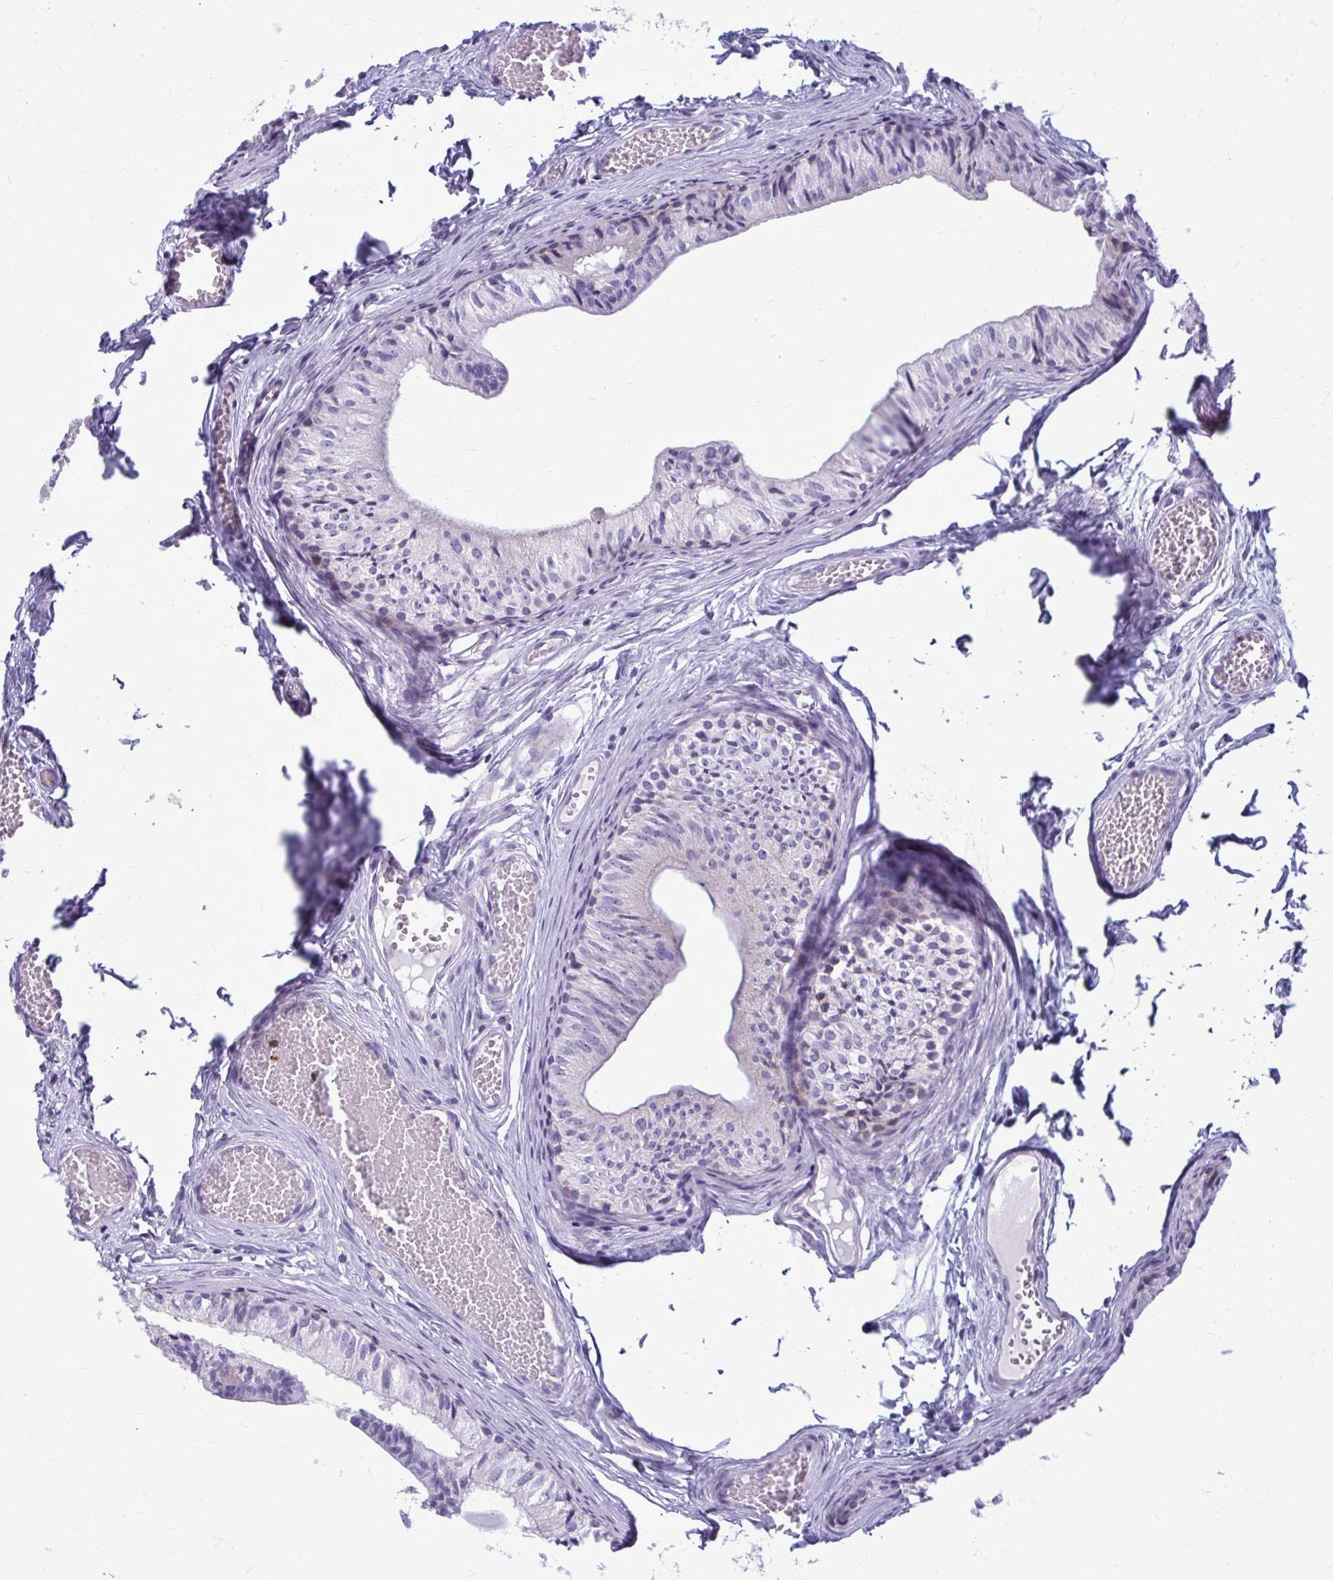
{"staining": {"intensity": "weak", "quantity": "<25%", "location": "cytoplasmic/membranous"}, "tissue": "epididymis", "cell_type": "Glandular cells", "image_type": "normal", "snomed": [{"axis": "morphology", "description": "Normal tissue, NOS"}, {"axis": "topography", "description": "Epididymis"}], "caption": "Immunohistochemistry micrograph of unremarkable epididymis stained for a protein (brown), which exhibits no positivity in glandular cells.", "gene": "PEDS1", "patient": {"sex": "male", "age": 25}}